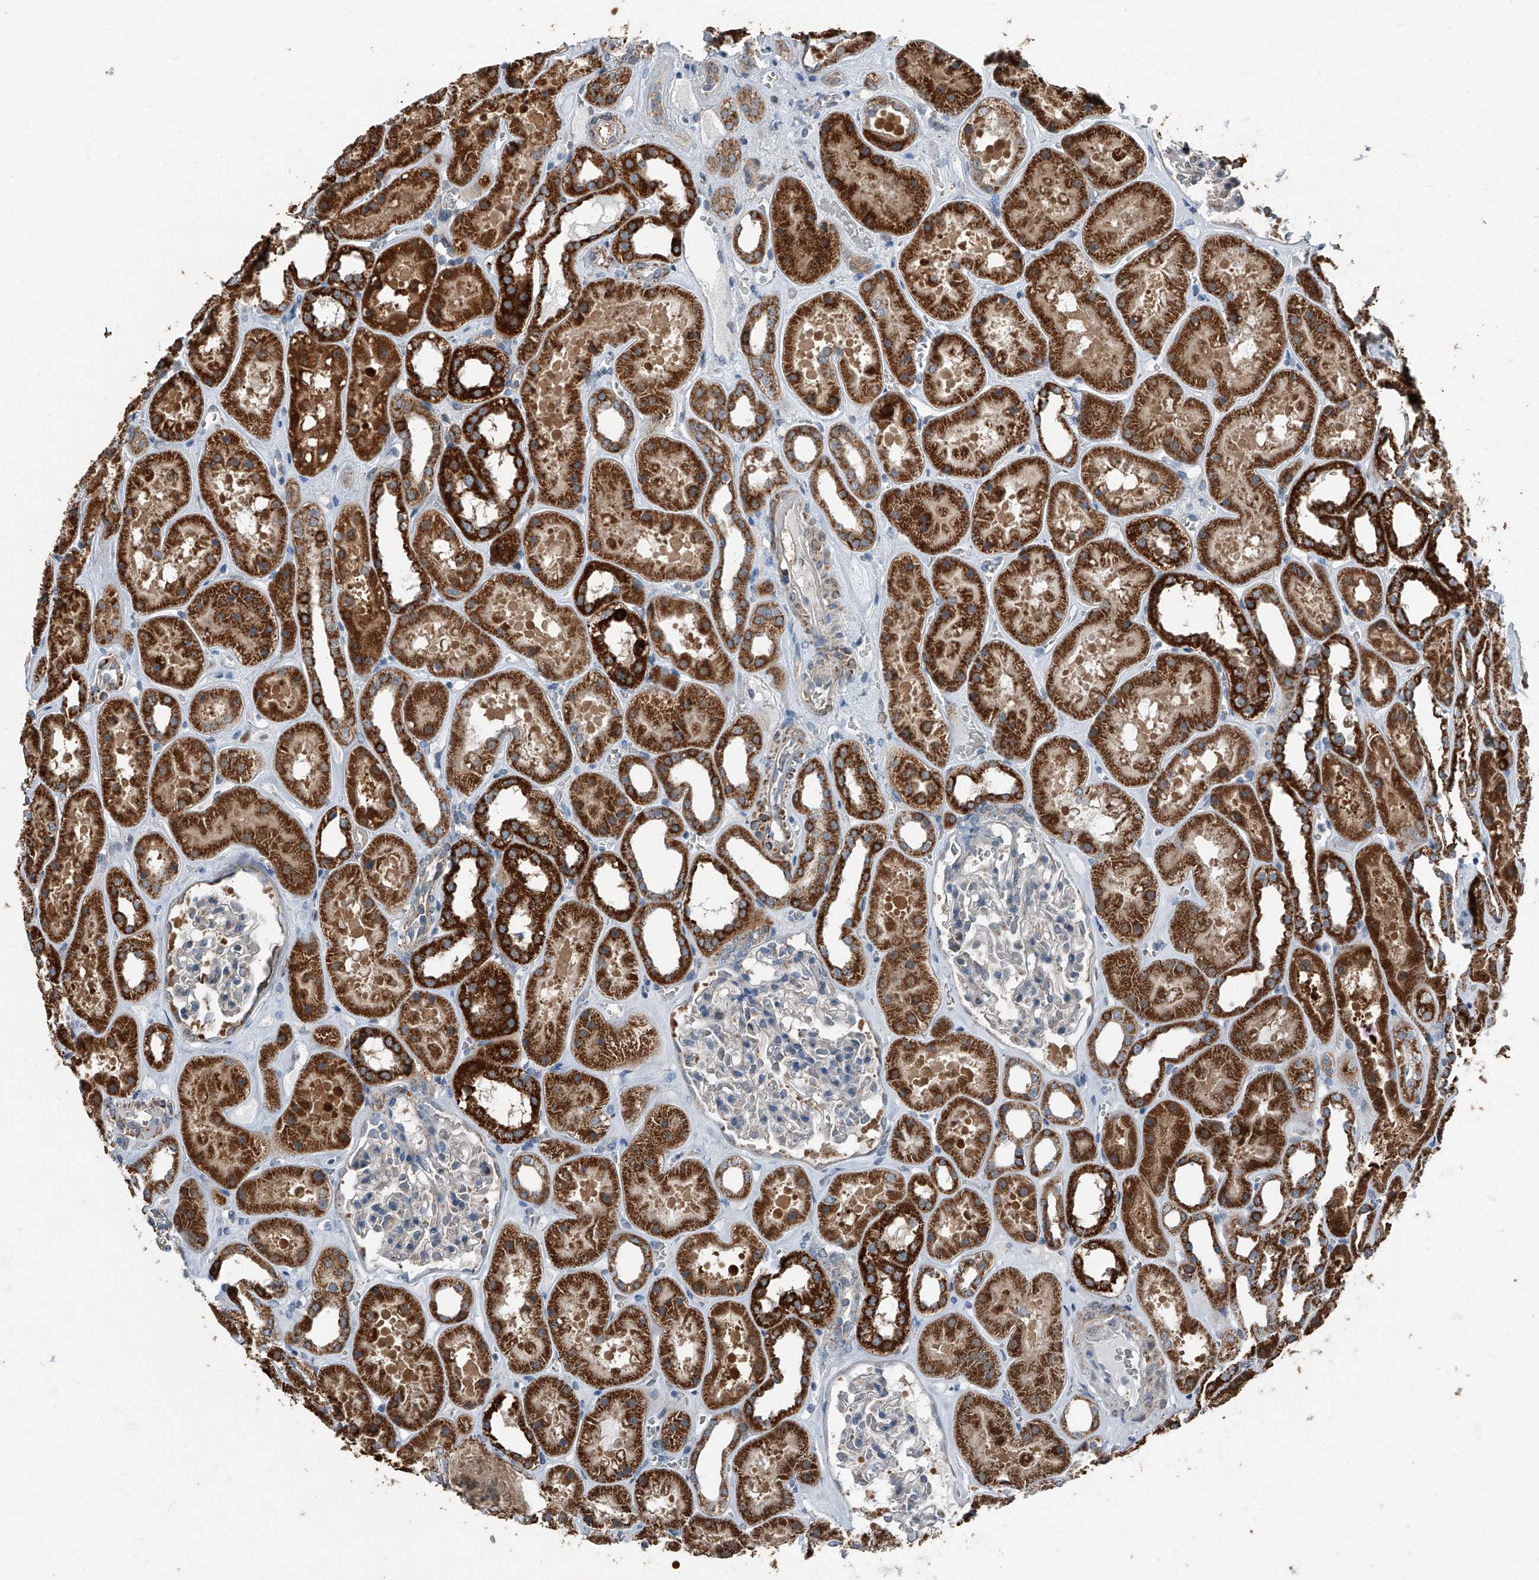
{"staining": {"intensity": "negative", "quantity": "none", "location": "none"}, "tissue": "kidney", "cell_type": "Cells in glomeruli", "image_type": "normal", "snomed": [{"axis": "morphology", "description": "Normal tissue, NOS"}, {"axis": "topography", "description": "Kidney"}], "caption": "Immunohistochemical staining of normal human kidney shows no significant positivity in cells in glomeruli. (Brightfield microscopy of DAB IHC at high magnification).", "gene": "CHRNA7", "patient": {"sex": "female", "age": 41}}